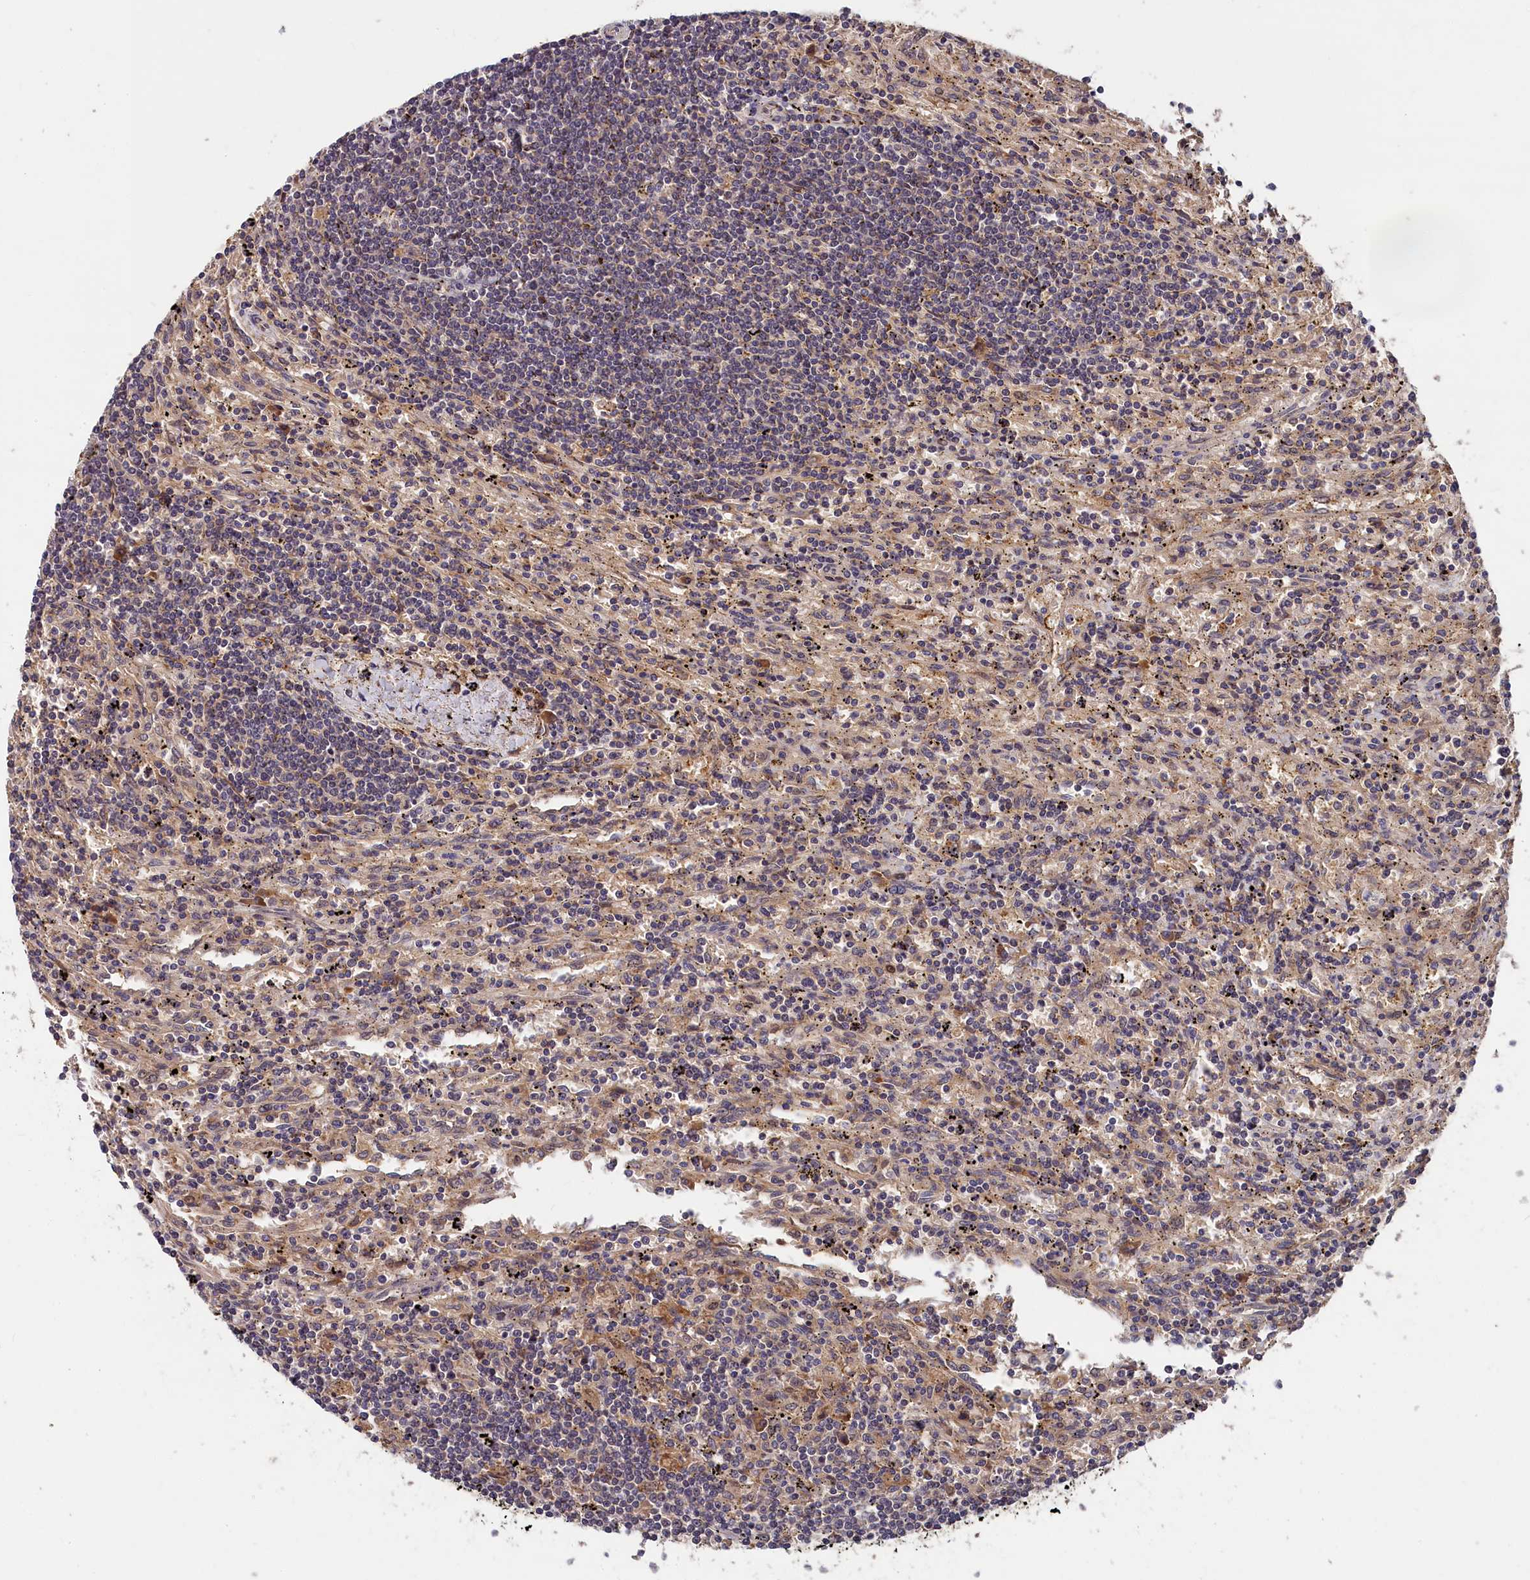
{"staining": {"intensity": "negative", "quantity": "none", "location": "none"}, "tissue": "lymphoma", "cell_type": "Tumor cells", "image_type": "cancer", "snomed": [{"axis": "morphology", "description": "Malignant lymphoma, non-Hodgkin's type, Low grade"}, {"axis": "topography", "description": "Spleen"}], "caption": "Immunohistochemistry (IHC) histopathology image of low-grade malignant lymphoma, non-Hodgkin's type stained for a protein (brown), which demonstrates no expression in tumor cells.", "gene": "ITIH1", "patient": {"sex": "male", "age": 76}}